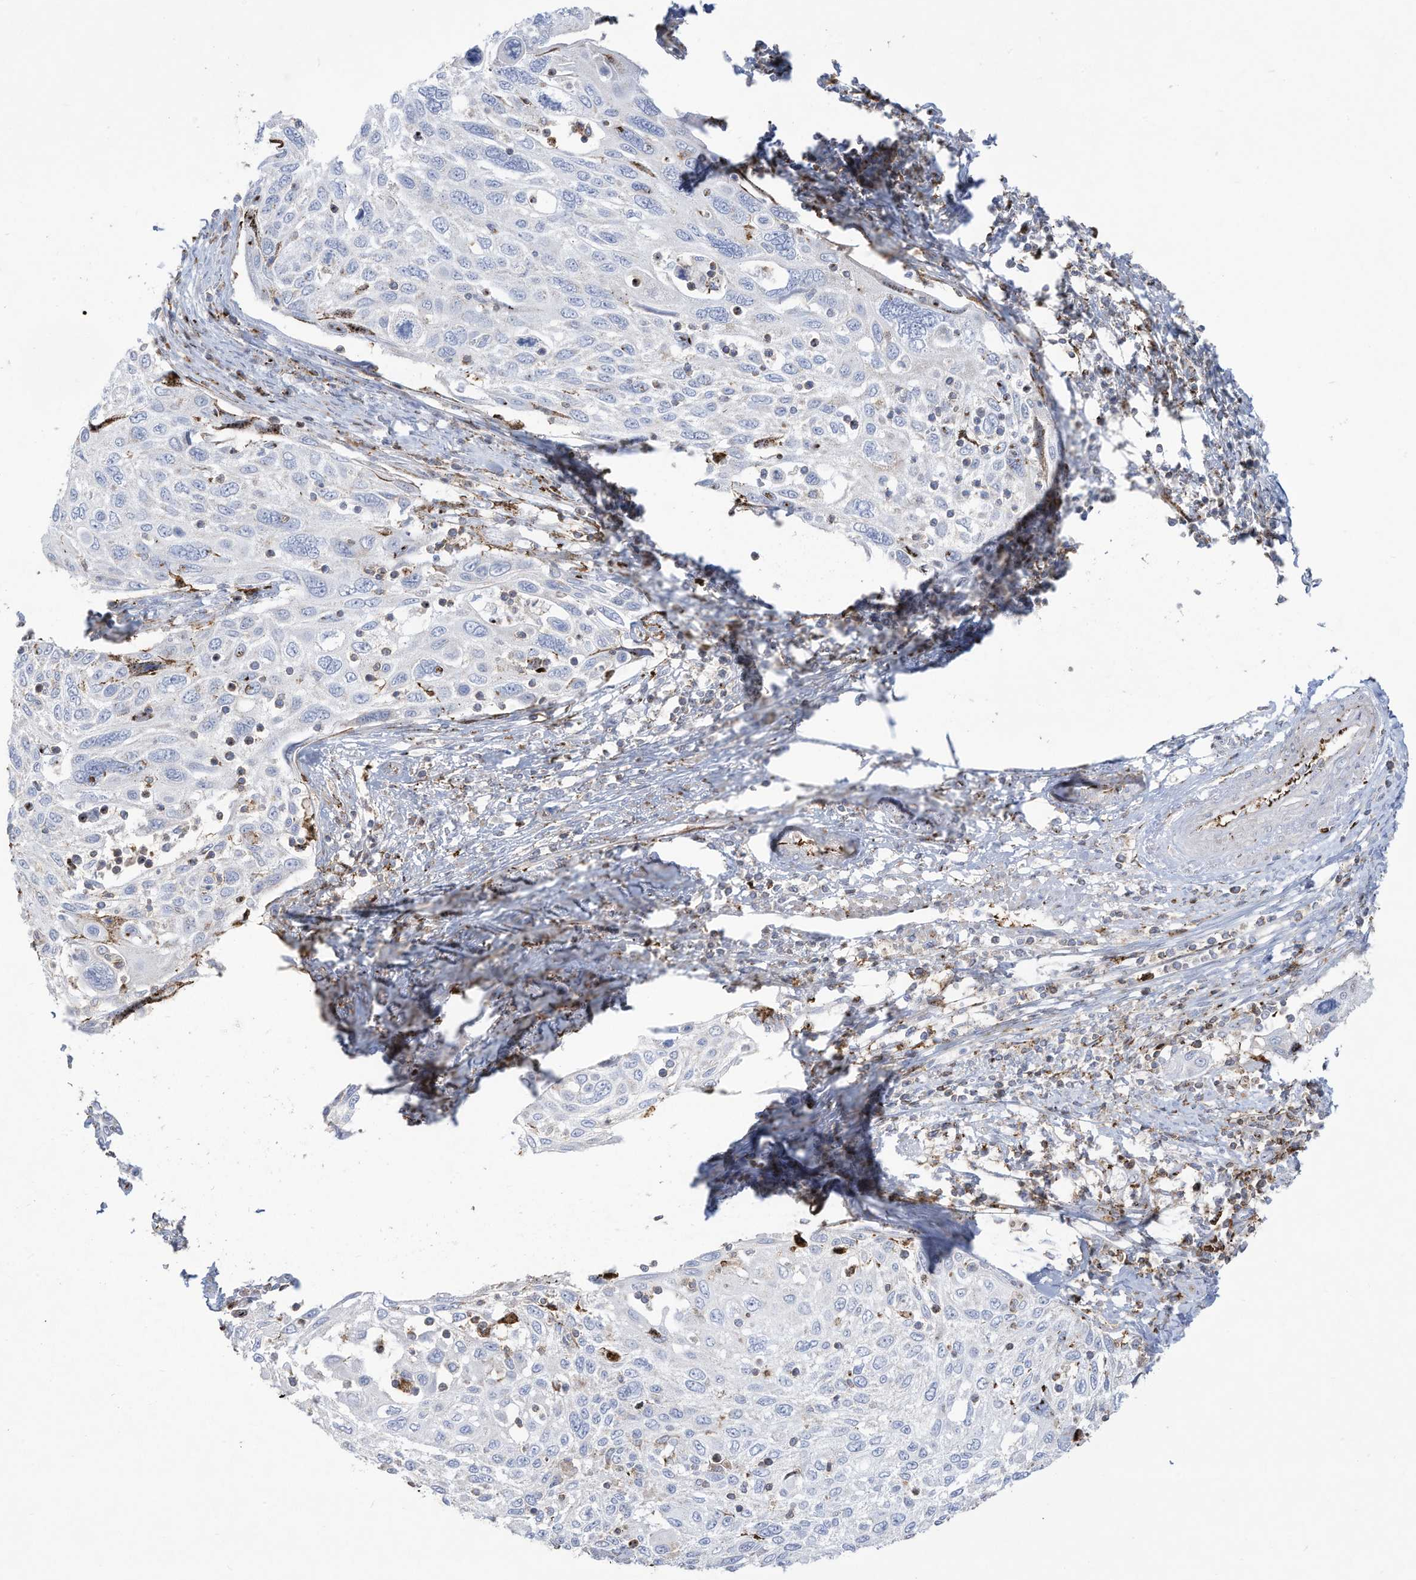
{"staining": {"intensity": "negative", "quantity": "none", "location": "none"}, "tissue": "cervical cancer", "cell_type": "Tumor cells", "image_type": "cancer", "snomed": [{"axis": "morphology", "description": "Squamous cell carcinoma, NOS"}, {"axis": "topography", "description": "Cervix"}], "caption": "Tumor cells are negative for protein expression in human cervical squamous cell carcinoma.", "gene": "THNSL2", "patient": {"sex": "female", "age": 70}}